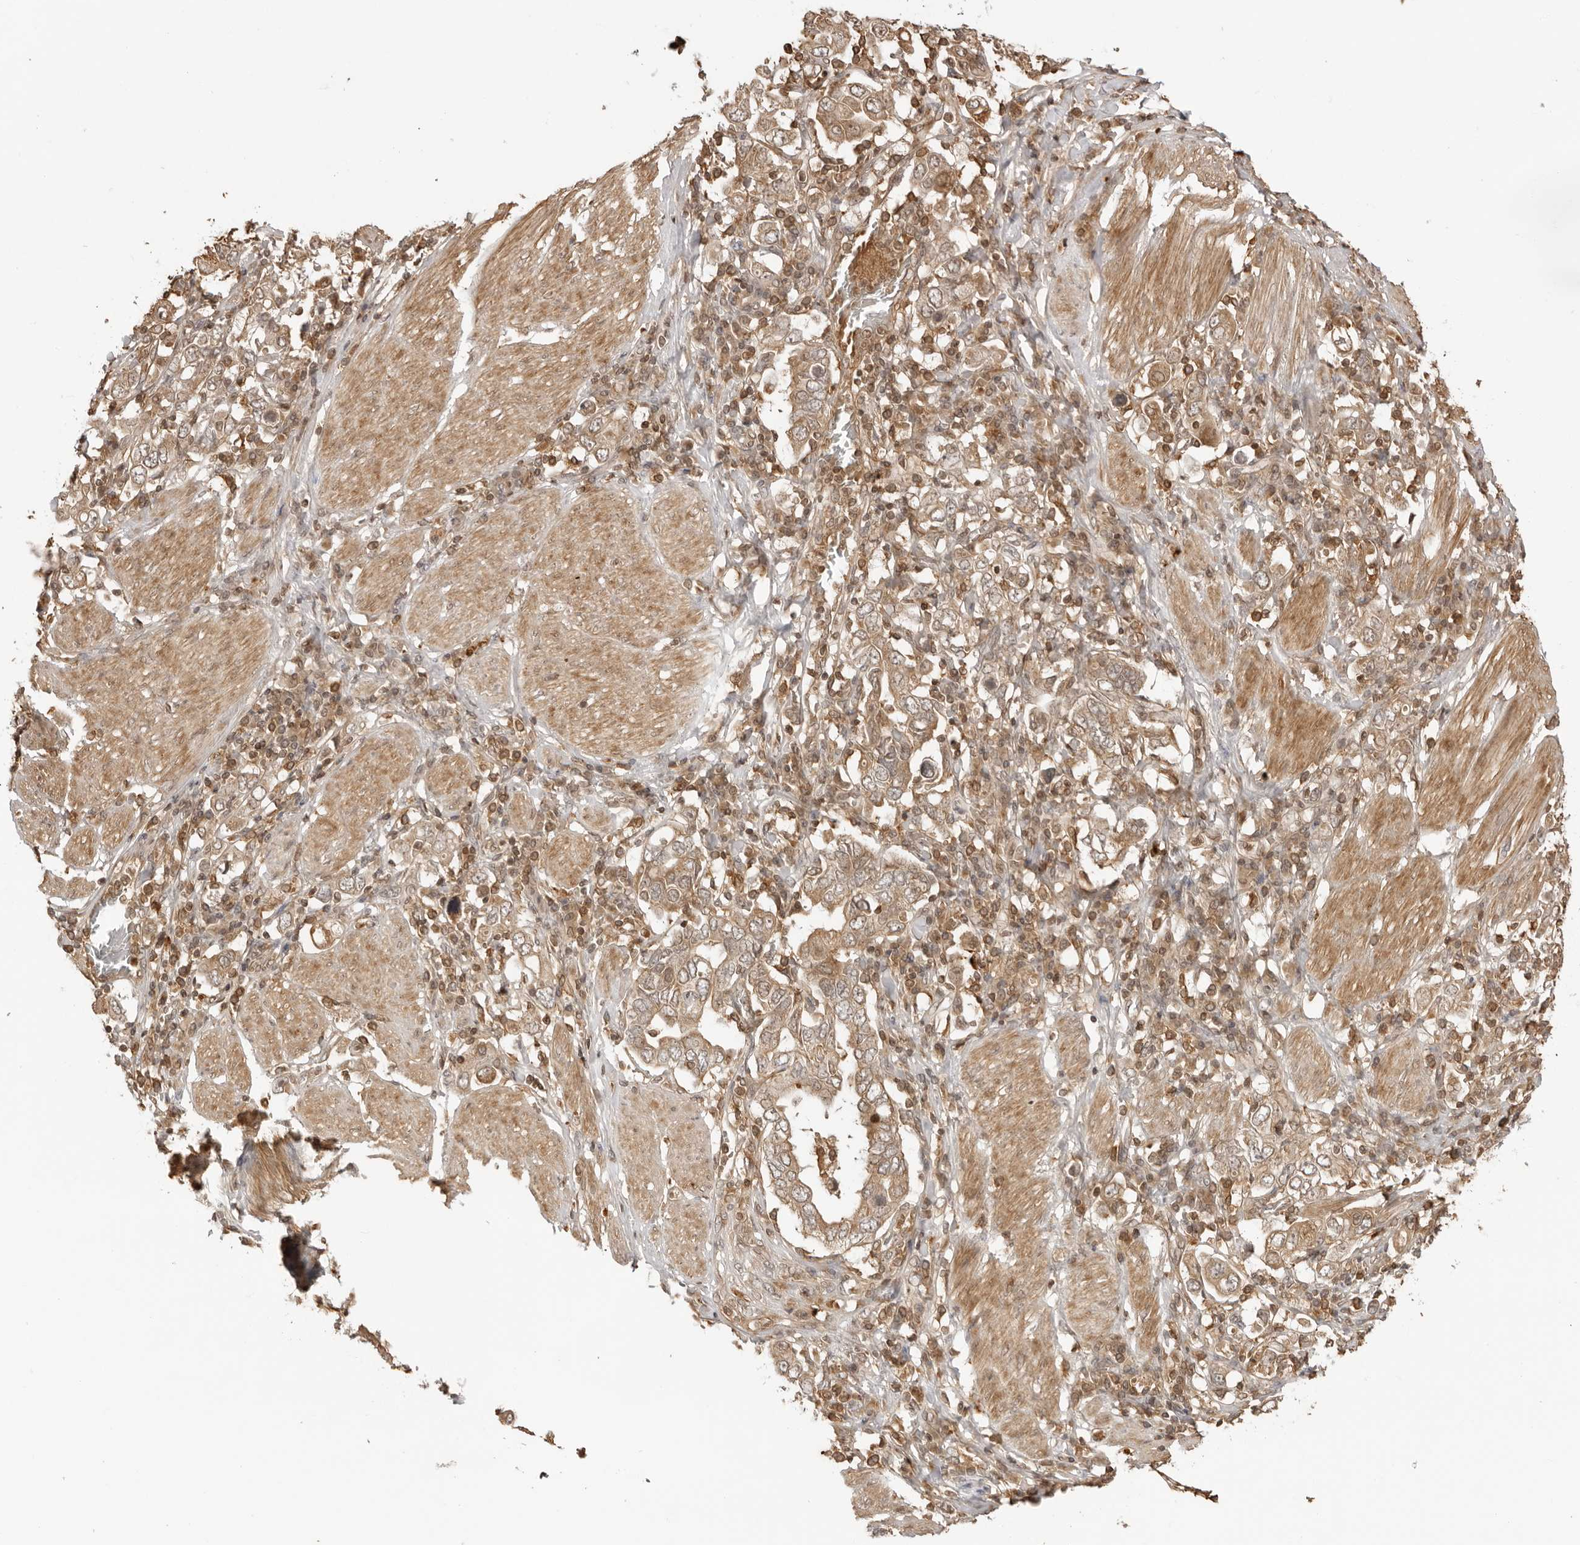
{"staining": {"intensity": "moderate", "quantity": ">75%", "location": "cytoplasmic/membranous,nuclear"}, "tissue": "stomach cancer", "cell_type": "Tumor cells", "image_type": "cancer", "snomed": [{"axis": "morphology", "description": "Adenocarcinoma, NOS"}, {"axis": "topography", "description": "Stomach, upper"}], "caption": "Stomach adenocarcinoma stained for a protein displays moderate cytoplasmic/membranous and nuclear positivity in tumor cells.", "gene": "IKBKE", "patient": {"sex": "male", "age": 62}}